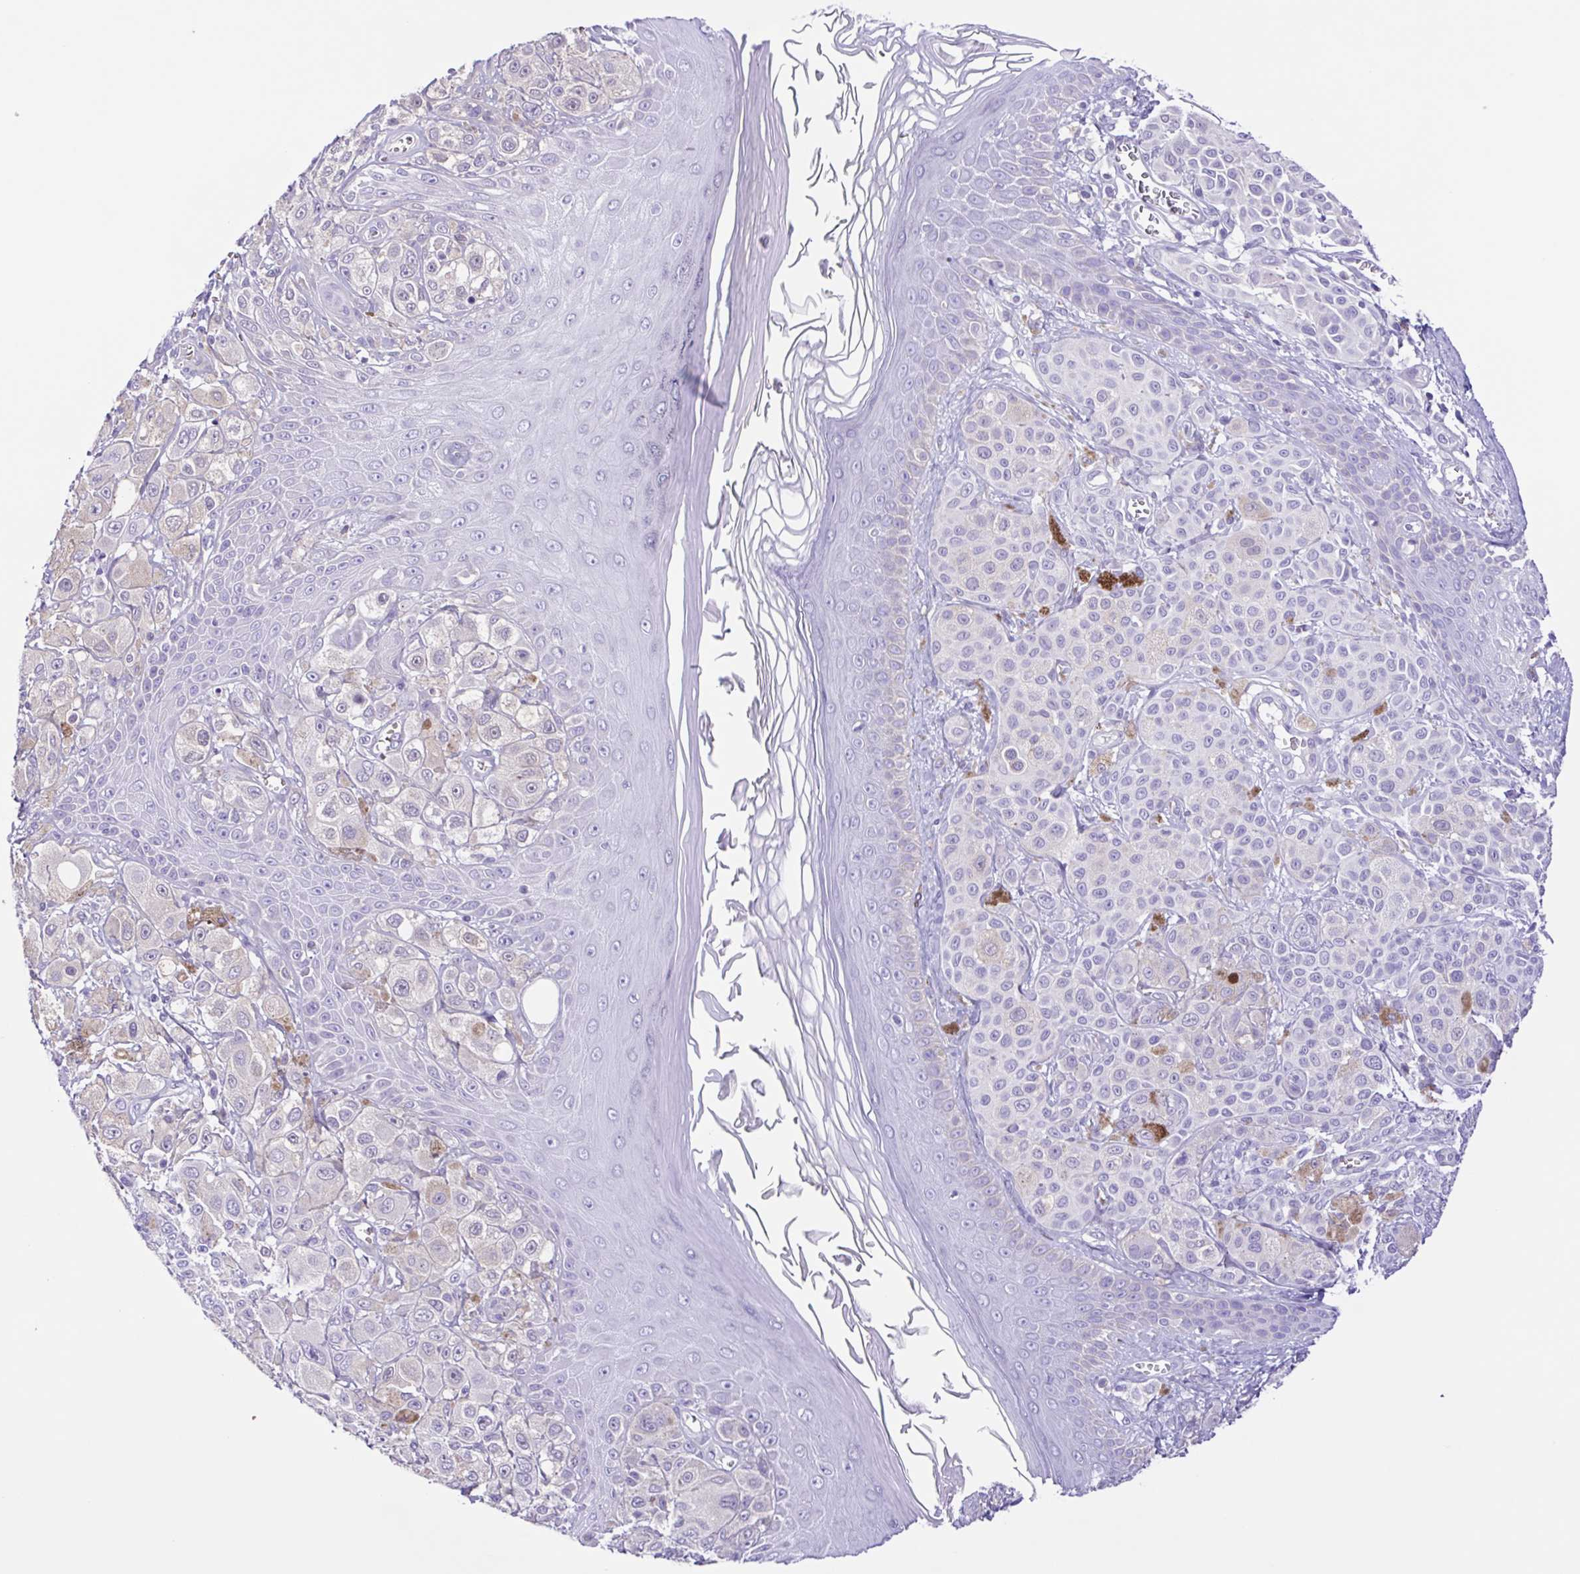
{"staining": {"intensity": "negative", "quantity": "none", "location": "none"}, "tissue": "melanoma", "cell_type": "Tumor cells", "image_type": "cancer", "snomed": [{"axis": "morphology", "description": "Malignant melanoma, NOS"}, {"axis": "topography", "description": "Skin"}], "caption": "This is a image of immunohistochemistry staining of malignant melanoma, which shows no positivity in tumor cells. Nuclei are stained in blue.", "gene": "ISM2", "patient": {"sex": "male", "age": 67}}